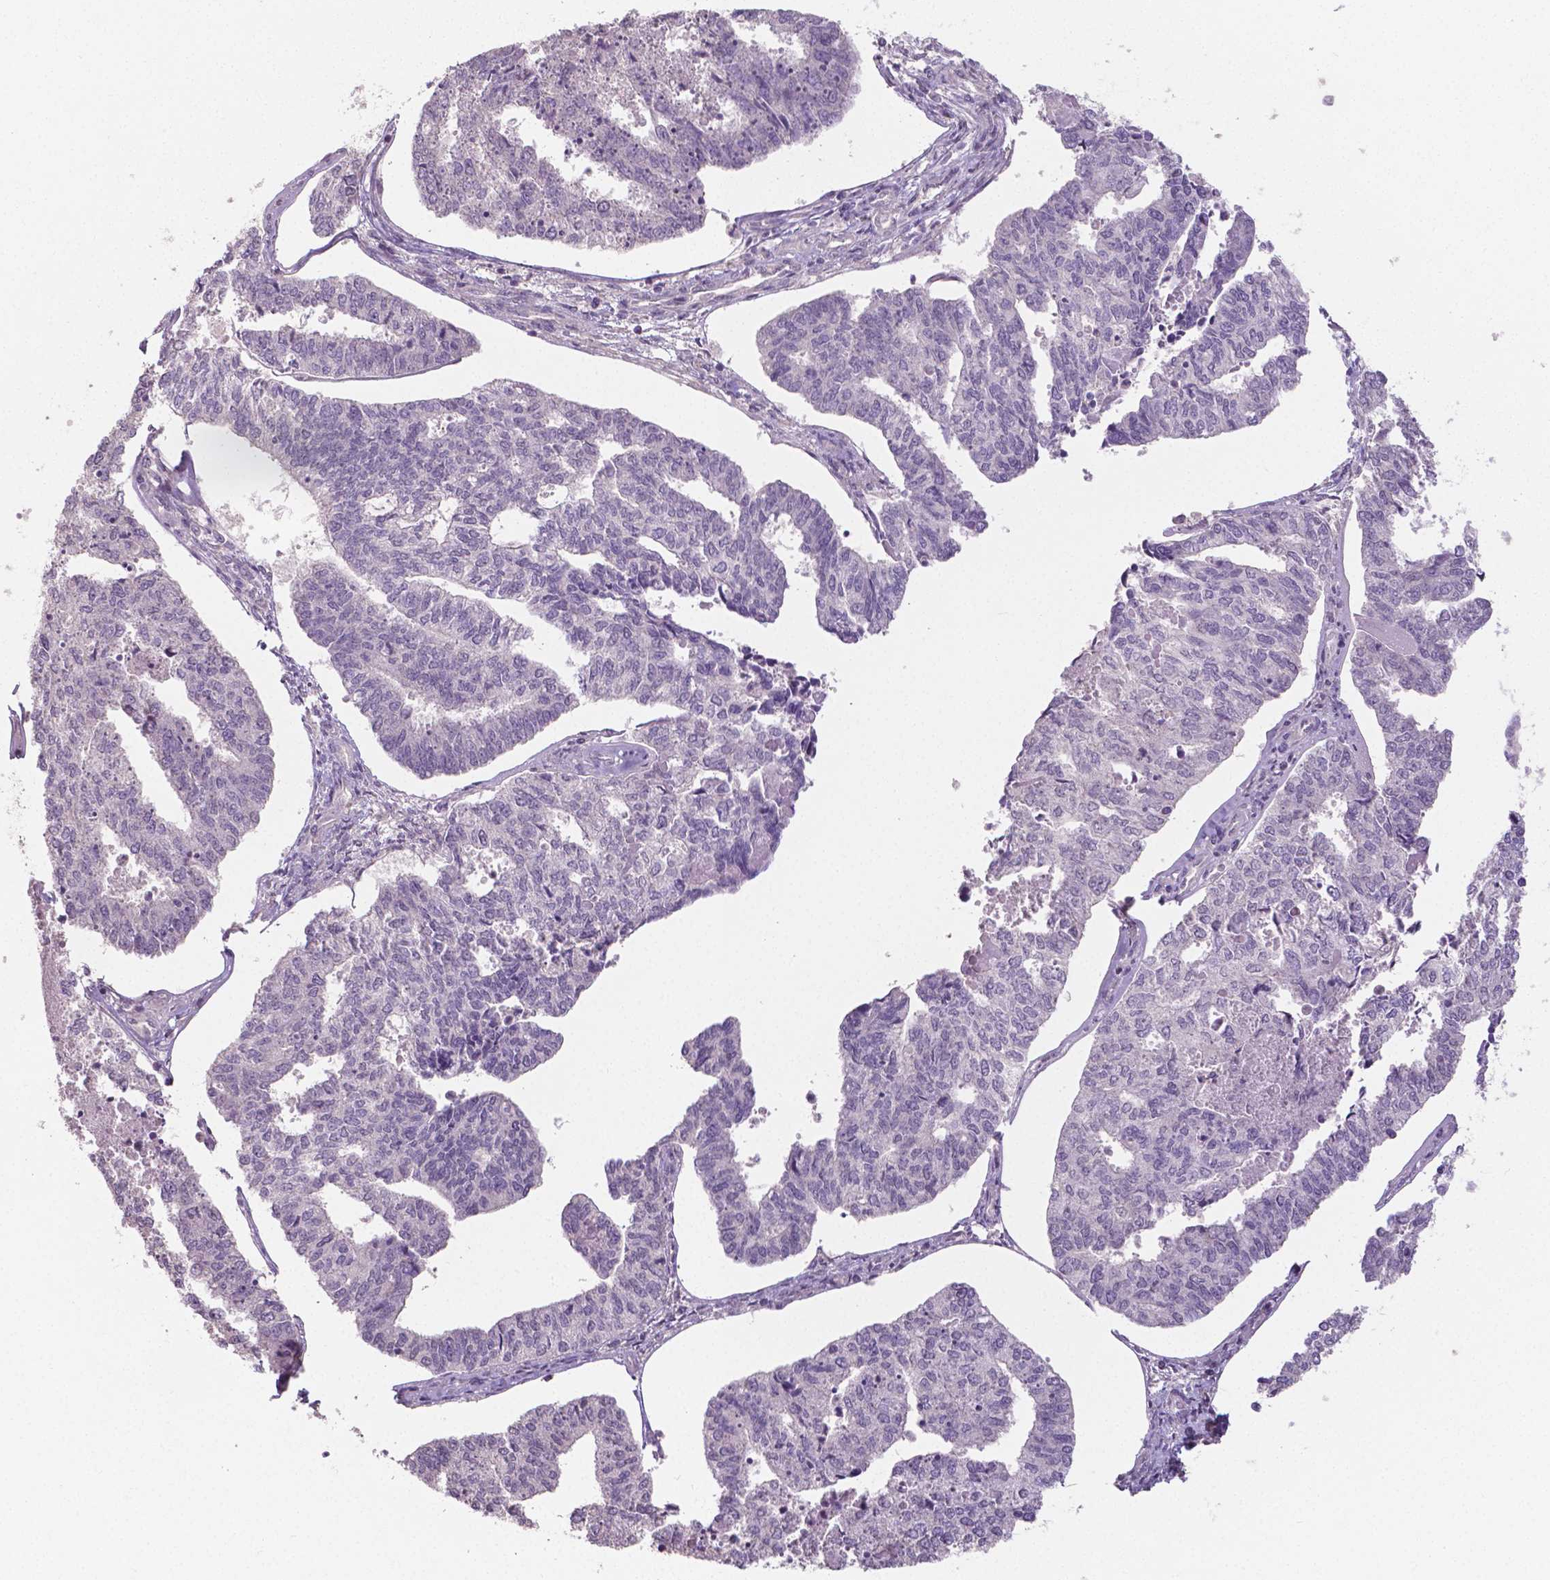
{"staining": {"intensity": "negative", "quantity": "none", "location": "none"}, "tissue": "endometrial cancer", "cell_type": "Tumor cells", "image_type": "cancer", "snomed": [{"axis": "morphology", "description": "Adenocarcinoma, NOS"}, {"axis": "topography", "description": "Endometrium"}], "caption": "Immunohistochemistry photomicrograph of human endometrial adenocarcinoma stained for a protein (brown), which demonstrates no positivity in tumor cells. The staining is performed using DAB brown chromogen with nuclei counter-stained in using hematoxylin.", "gene": "CRMP1", "patient": {"sex": "female", "age": 73}}